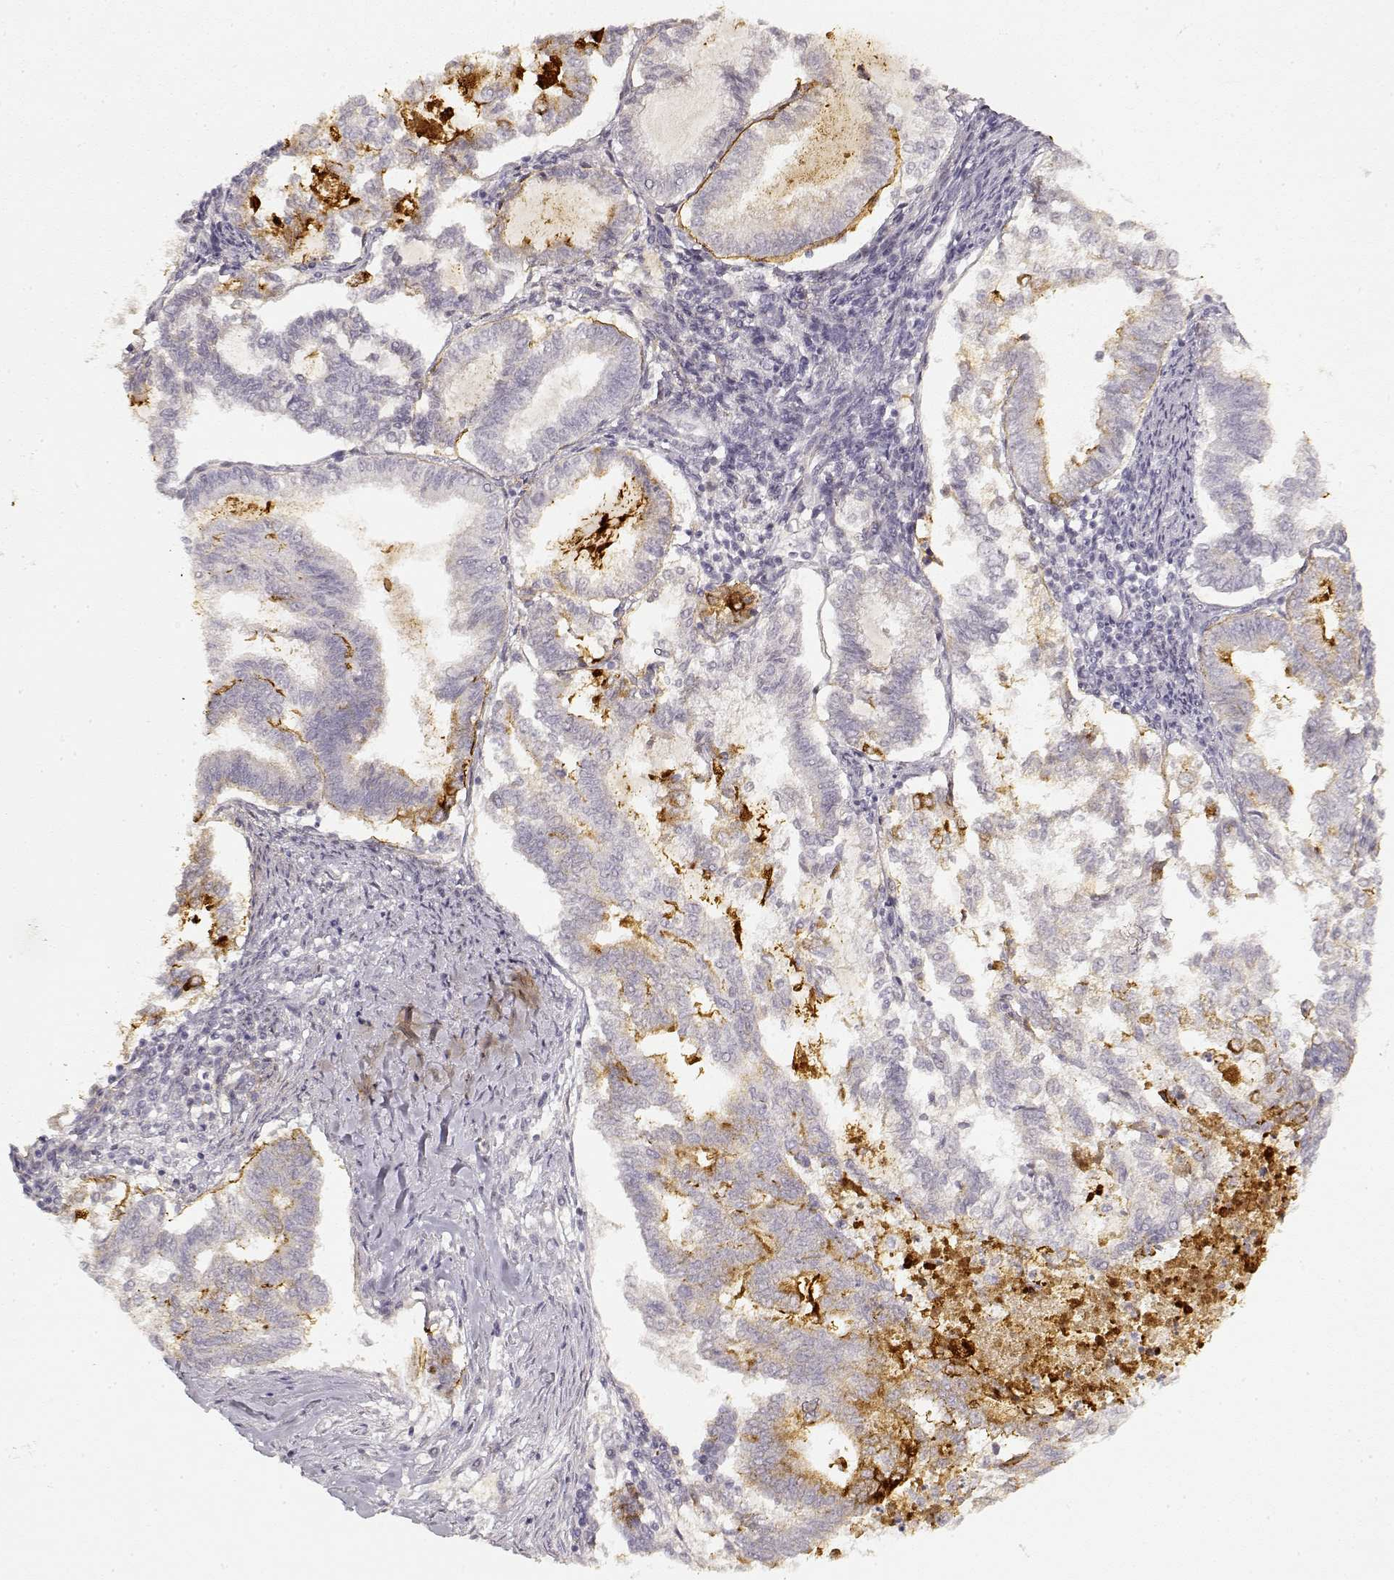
{"staining": {"intensity": "weak", "quantity": "<25%", "location": "cytoplasmic/membranous"}, "tissue": "endometrial cancer", "cell_type": "Tumor cells", "image_type": "cancer", "snomed": [{"axis": "morphology", "description": "Adenocarcinoma, NOS"}, {"axis": "topography", "description": "Endometrium"}], "caption": "Immunohistochemistry (IHC) photomicrograph of neoplastic tissue: human endometrial cancer stained with DAB (3,3'-diaminobenzidine) shows no significant protein expression in tumor cells.", "gene": "LAMC2", "patient": {"sex": "female", "age": 79}}